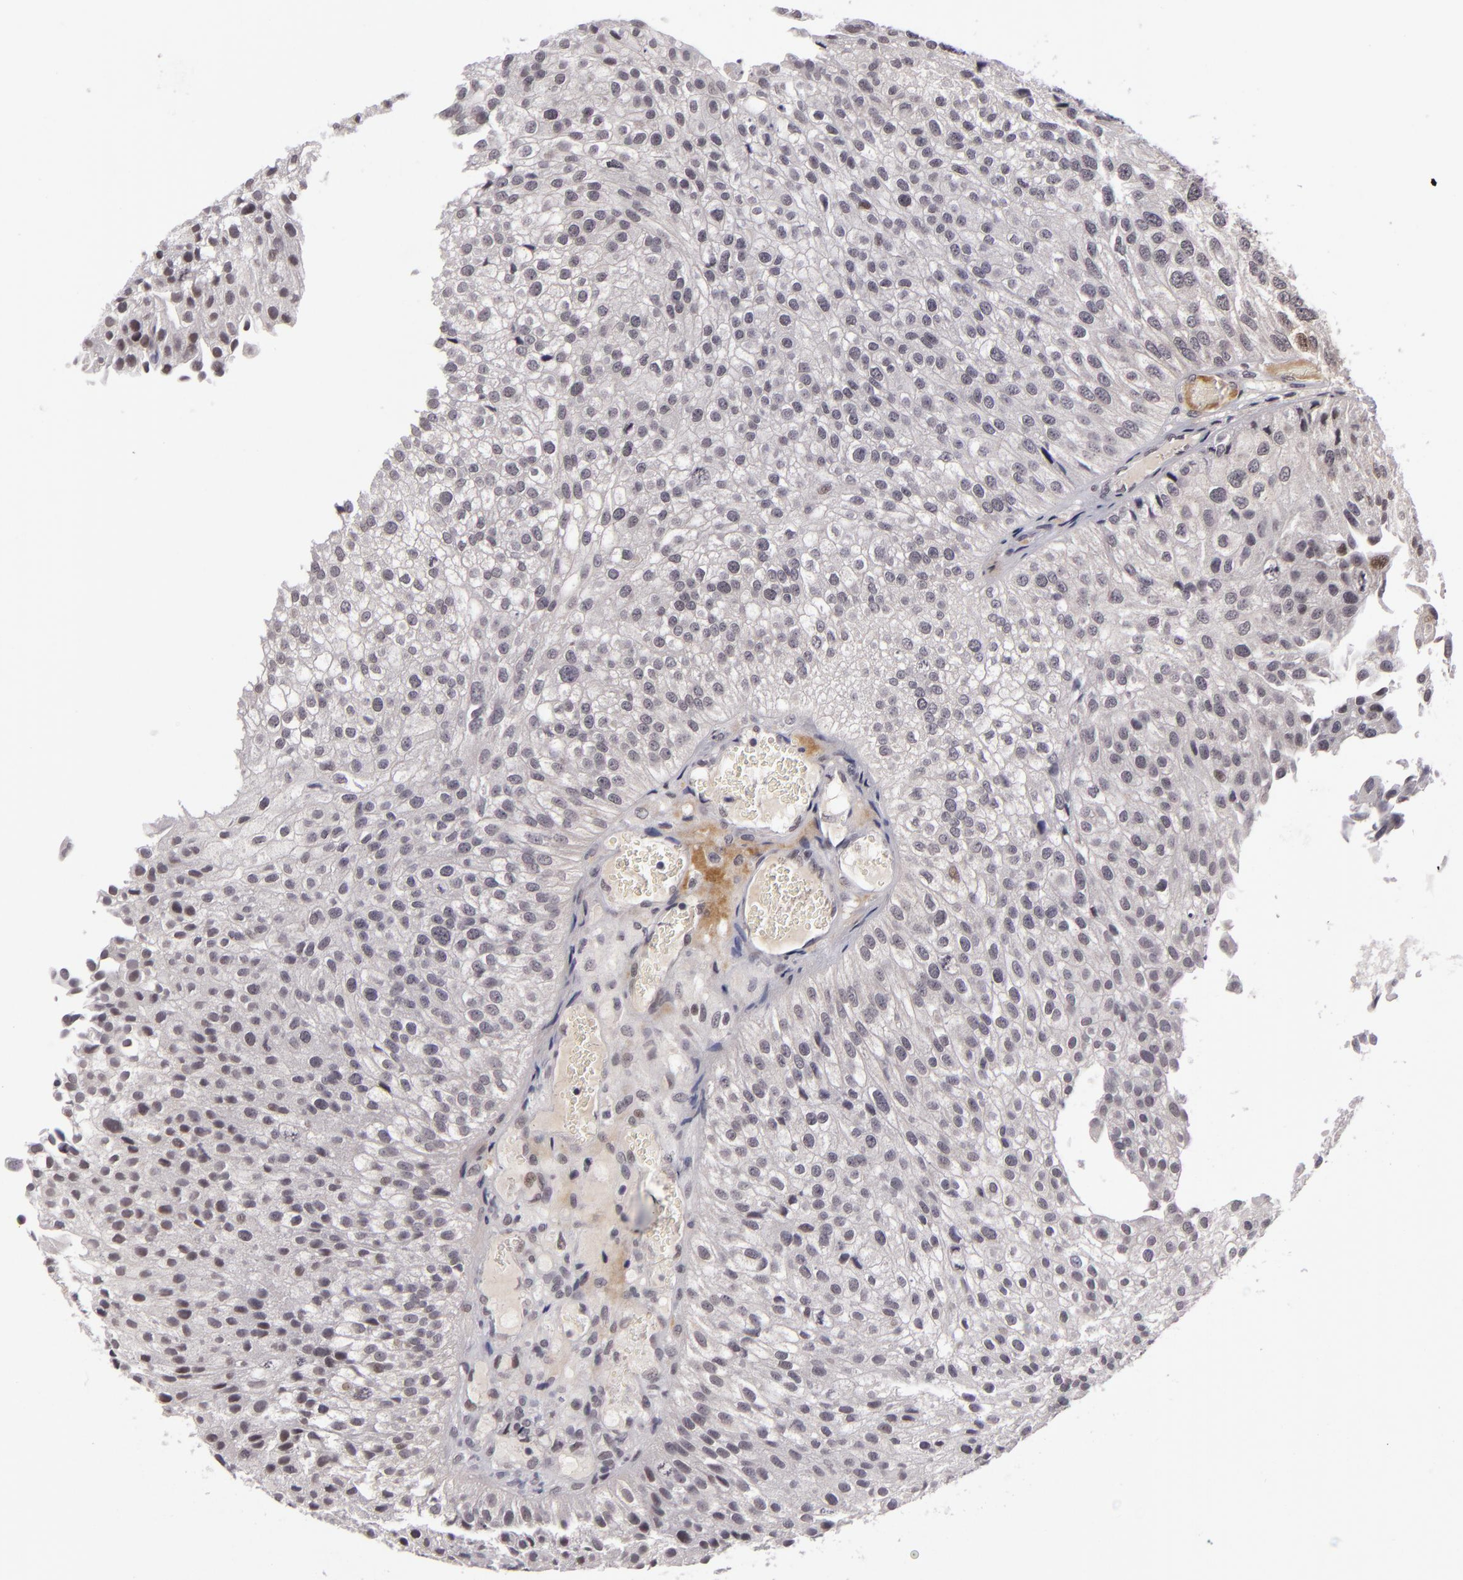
{"staining": {"intensity": "negative", "quantity": "none", "location": "none"}, "tissue": "urothelial cancer", "cell_type": "Tumor cells", "image_type": "cancer", "snomed": [{"axis": "morphology", "description": "Urothelial carcinoma, Low grade"}, {"axis": "topography", "description": "Urinary bladder"}], "caption": "The image reveals no staining of tumor cells in urothelial cancer. (DAB (3,3'-diaminobenzidine) immunohistochemistry (IHC) visualized using brightfield microscopy, high magnification).", "gene": "ZNF205", "patient": {"sex": "female", "age": 89}}